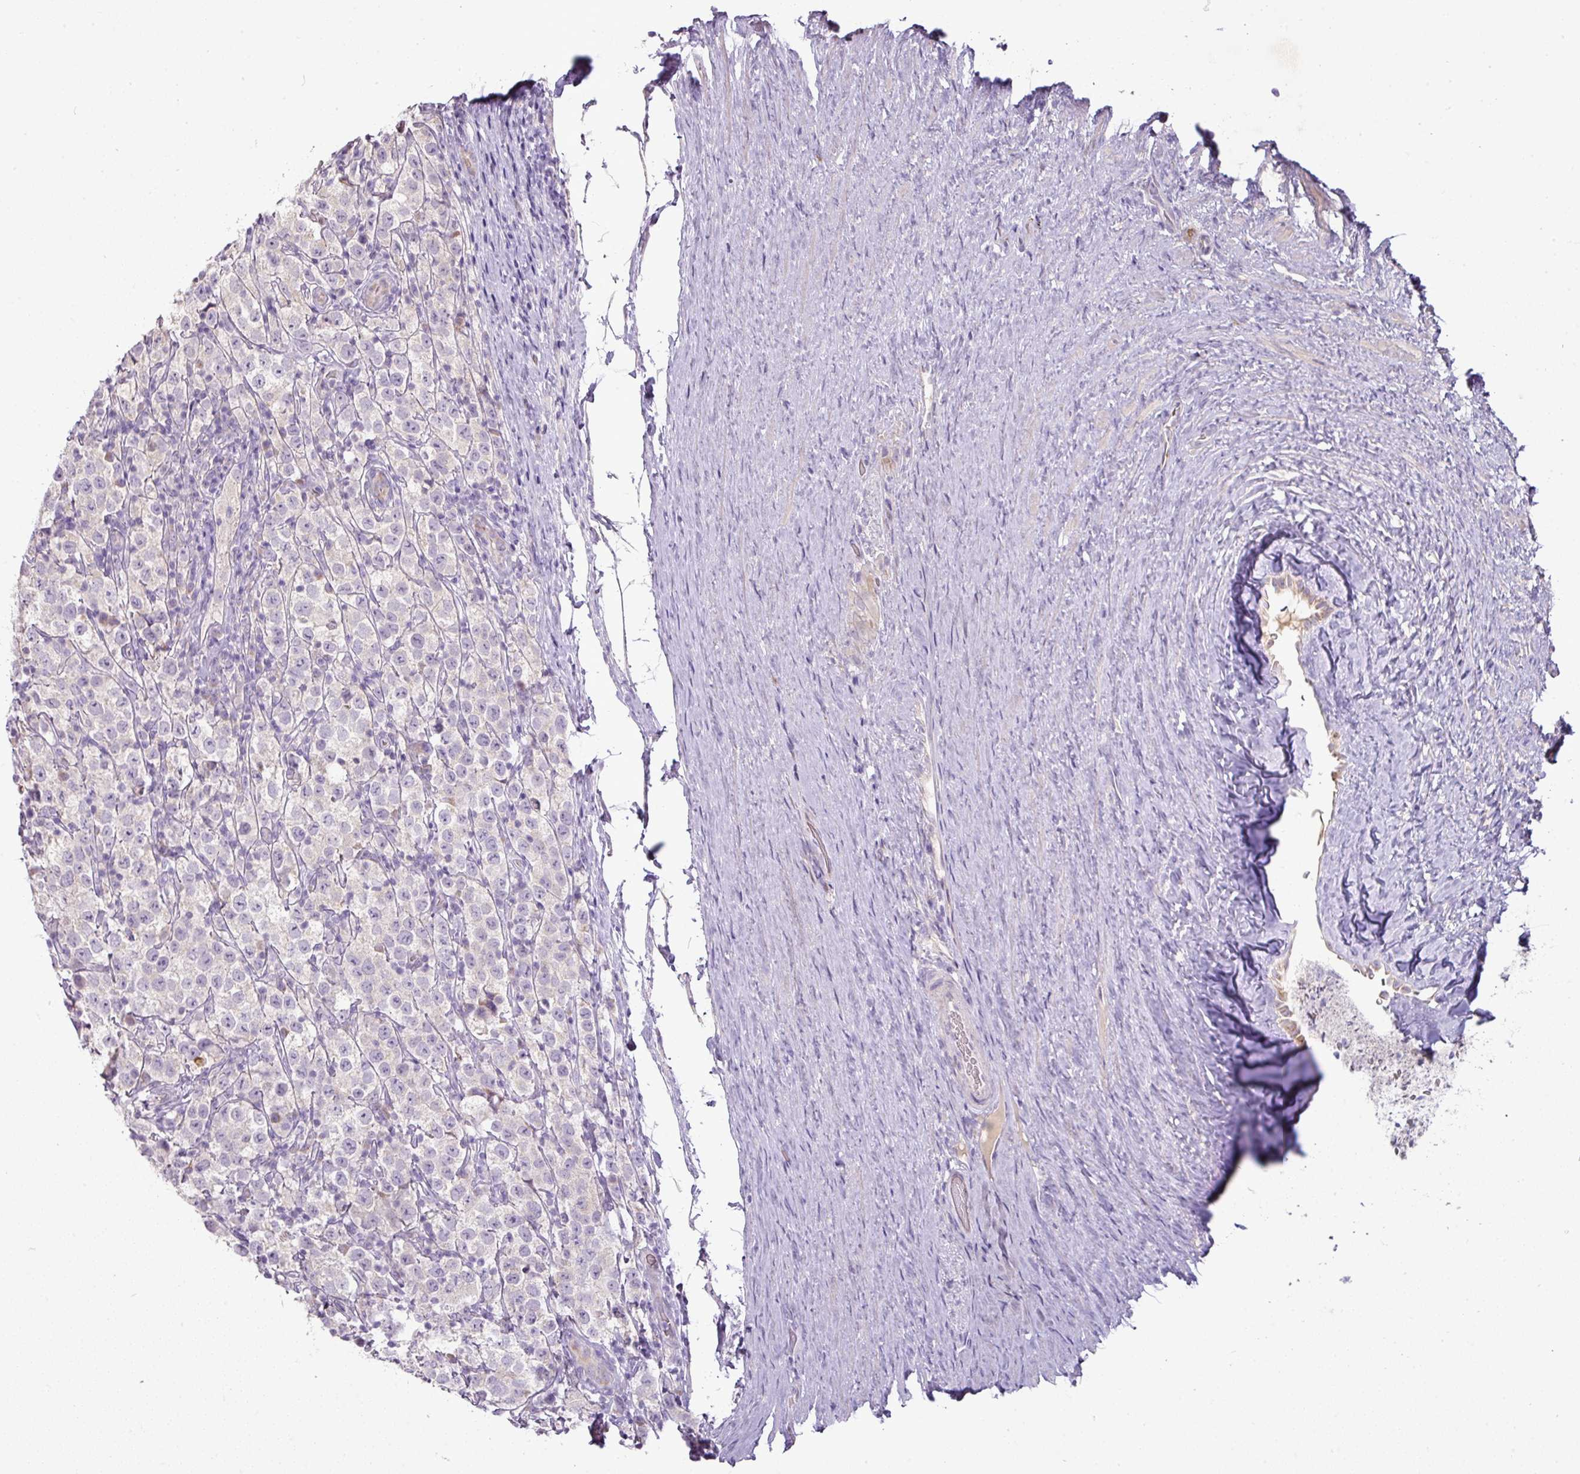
{"staining": {"intensity": "negative", "quantity": "none", "location": "none"}, "tissue": "testis cancer", "cell_type": "Tumor cells", "image_type": "cancer", "snomed": [{"axis": "morphology", "description": "Seminoma, NOS"}, {"axis": "morphology", "description": "Carcinoma, Embryonal, NOS"}, {"axis": "topography", "description": "Testis"}], "caption": "IHC histopathology image of neoplastic tissue: seminoma (testis) stained with DAB exhibits no significant protein expression in tumor cells.", "gene": "BRINP2", "patient": {"sex": "male", "age": 41}}